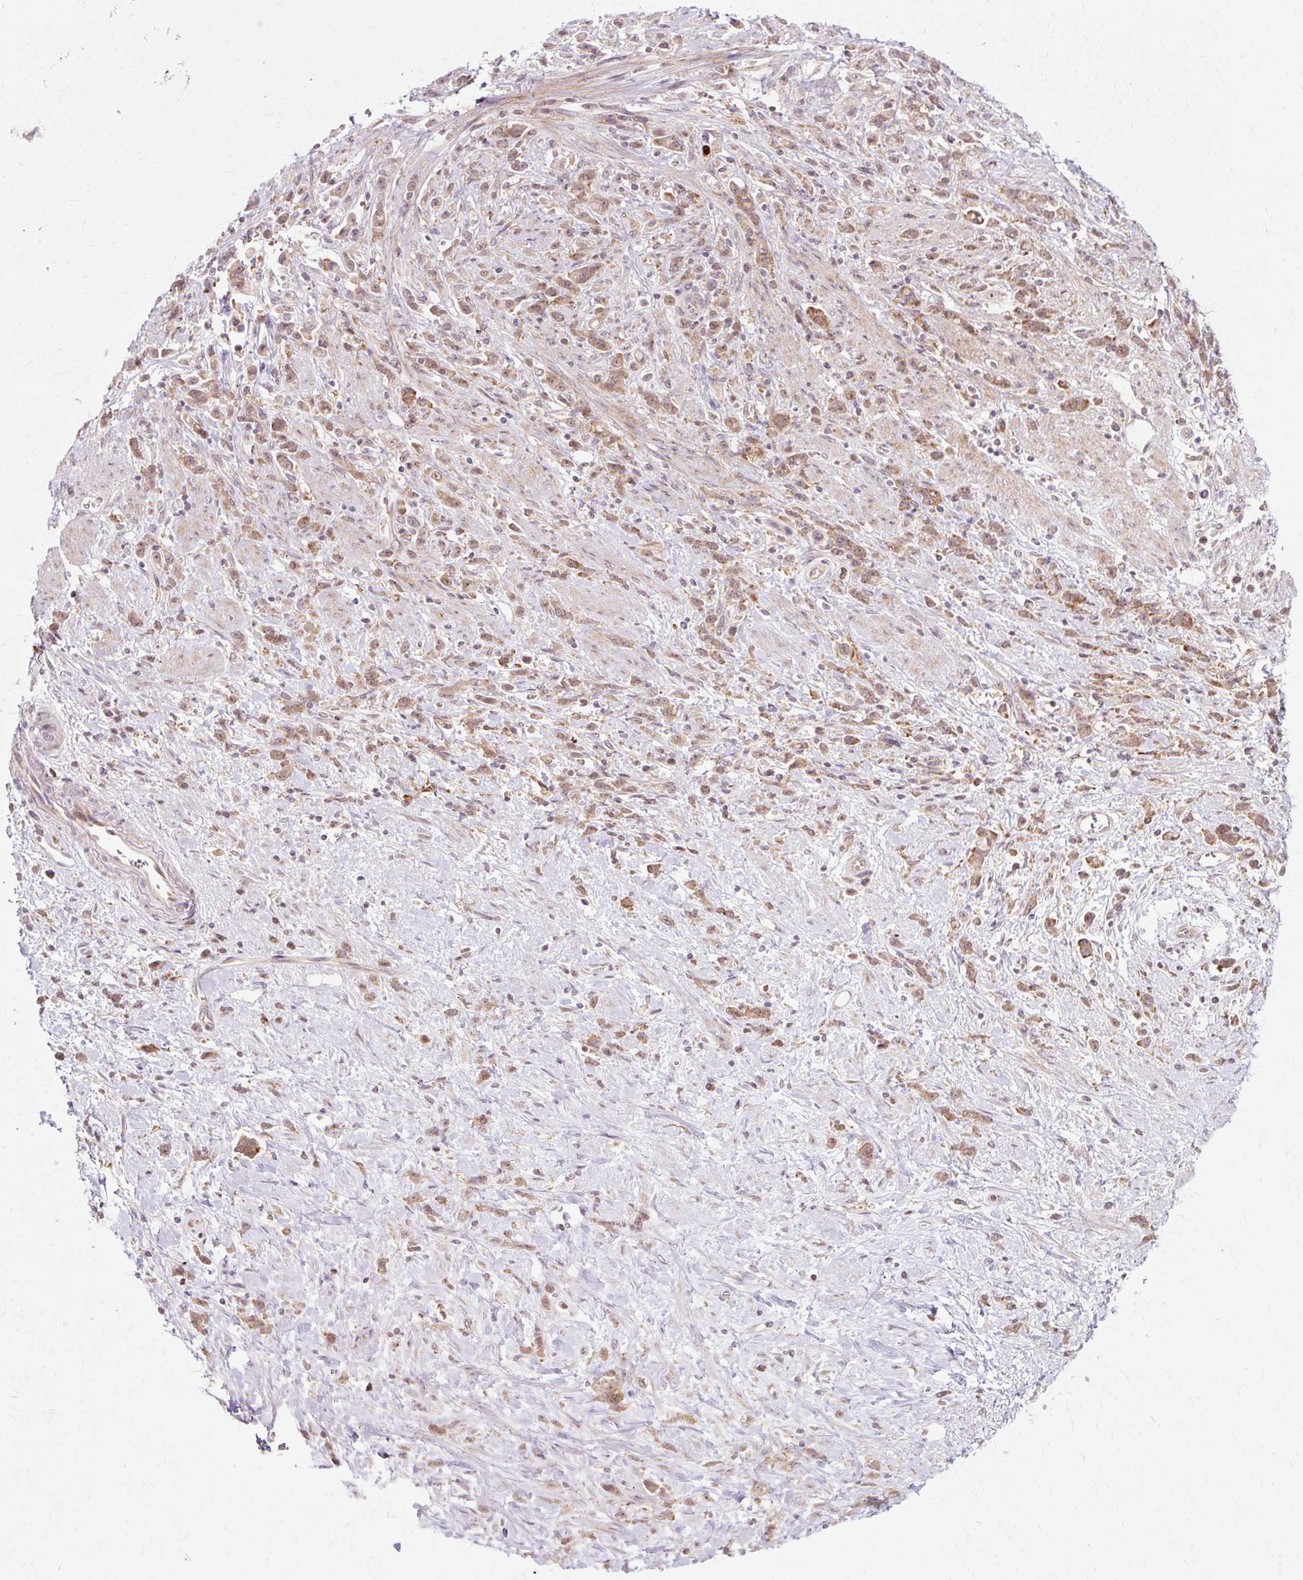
{"staining": {"intensity": "moderate", "quantity": ">75%", "location": "cytoplasmic/membranous"}, "tissue": "stomach cancer", "cell_type": "Tumor cells", "image_type": "cancer", "snomed": [{"axis": "morphology", "description": "Adenocarcinoma, NOS"}, {"axis": "topography", "description": "Stomach"}], "caption": "Protein expression analysis of adenocarcinoma (stomach) exhibits moderate cytoplasmic/membranous expression in approximately >75% of tumor cells.", "gene": "GEMIN2", "patient": {"sex": "female", "age": 60}}